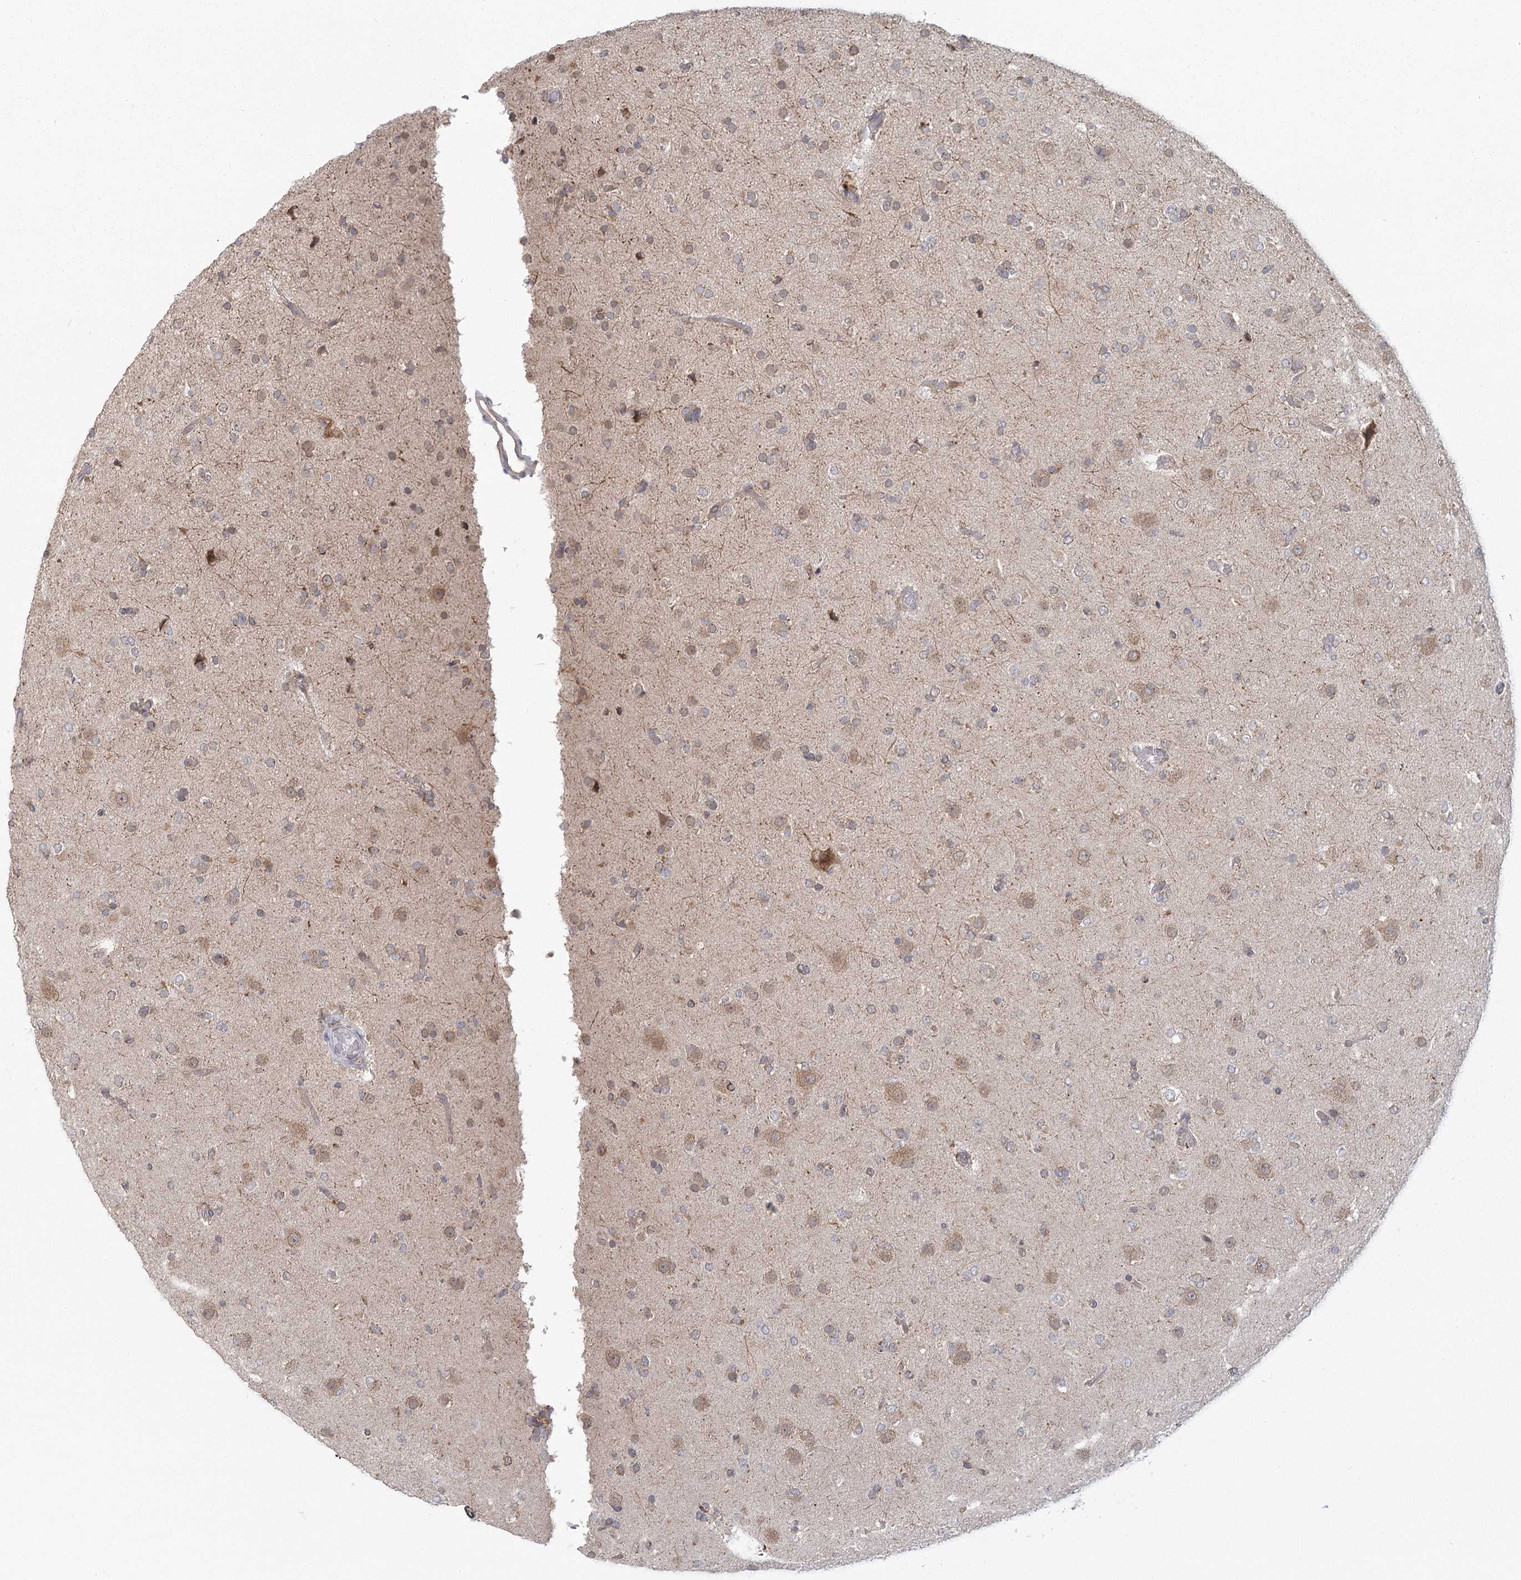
{"staining": {"intensity": "weak", "quantity": "<25%", "location": "cytoplasmic/membranous"}, "tissue": "glioma", "cell_type": "Tumor cells", "image_type": "cancer", "snomed": [{"axis": "morphology", "description": "Glioma, malignant, Low grade"}, {"axis": "topography", "description": "Brain"}], "caption": "Tumor cells show no significant protein positivity in glioma. Nuclei are stained in blue.", "gene": "LACTB", "patient": {"sex": "male", "age": 65}}